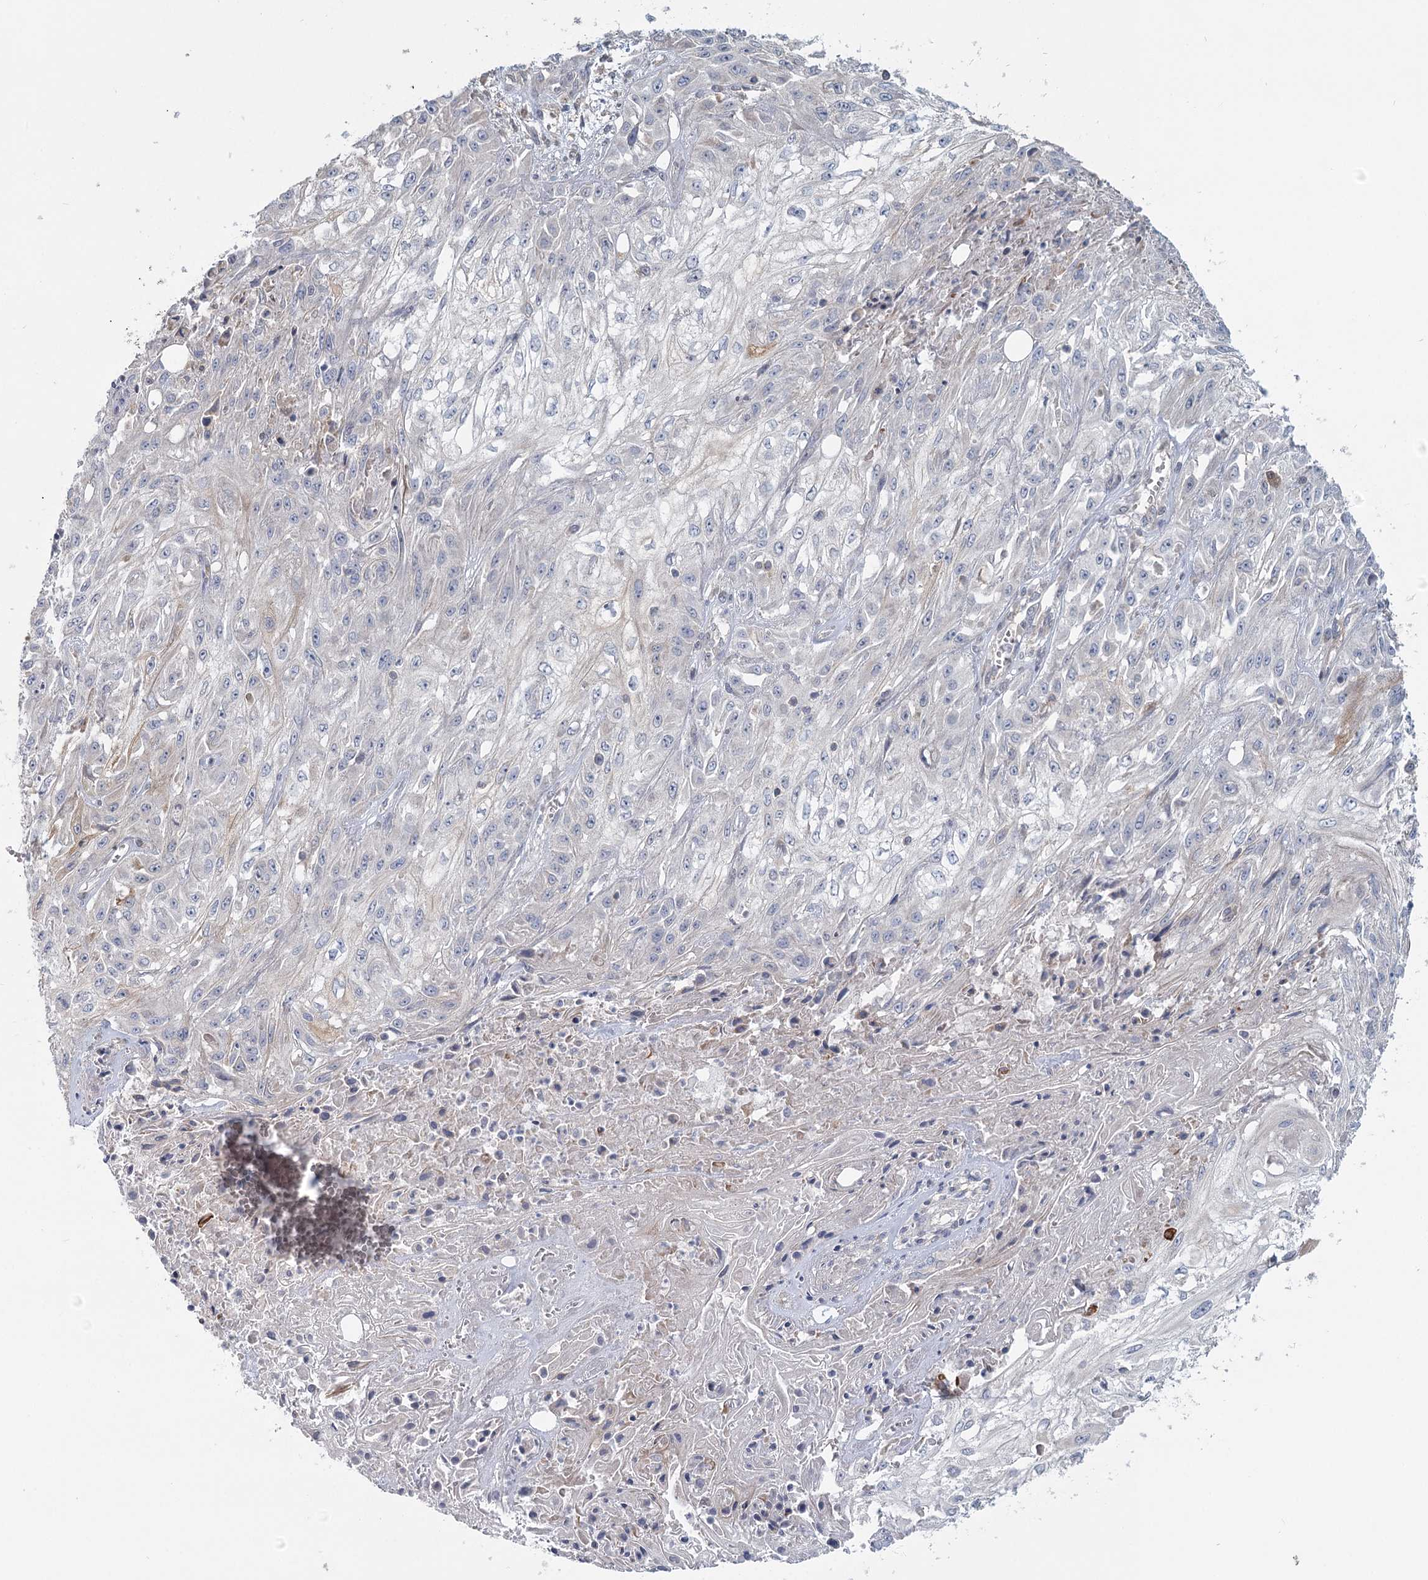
{"staining": {"intensity": "negative", "quantity": "none", "location": "none"}, "tissue": "skin cancer", "cell_type": "Tumor cells", "image_type": "cancer", "snomed": [{"axis": "morphology", "description": "Squamous cell carcinoma, NOS"}, {"axis": "morphology", "description": "Squamous cell carcinoma, metastatic, NOS"}, {"axis": "topography", "description": "Skin"}, {"axis": "topography", "description": "Lymph node"}], "caption": "Tumor cells show no significant expression in metastatic squamous cell carcinoma (skin).", "gene": "USP11", "patient": {"sex": "male", "age": 75}}